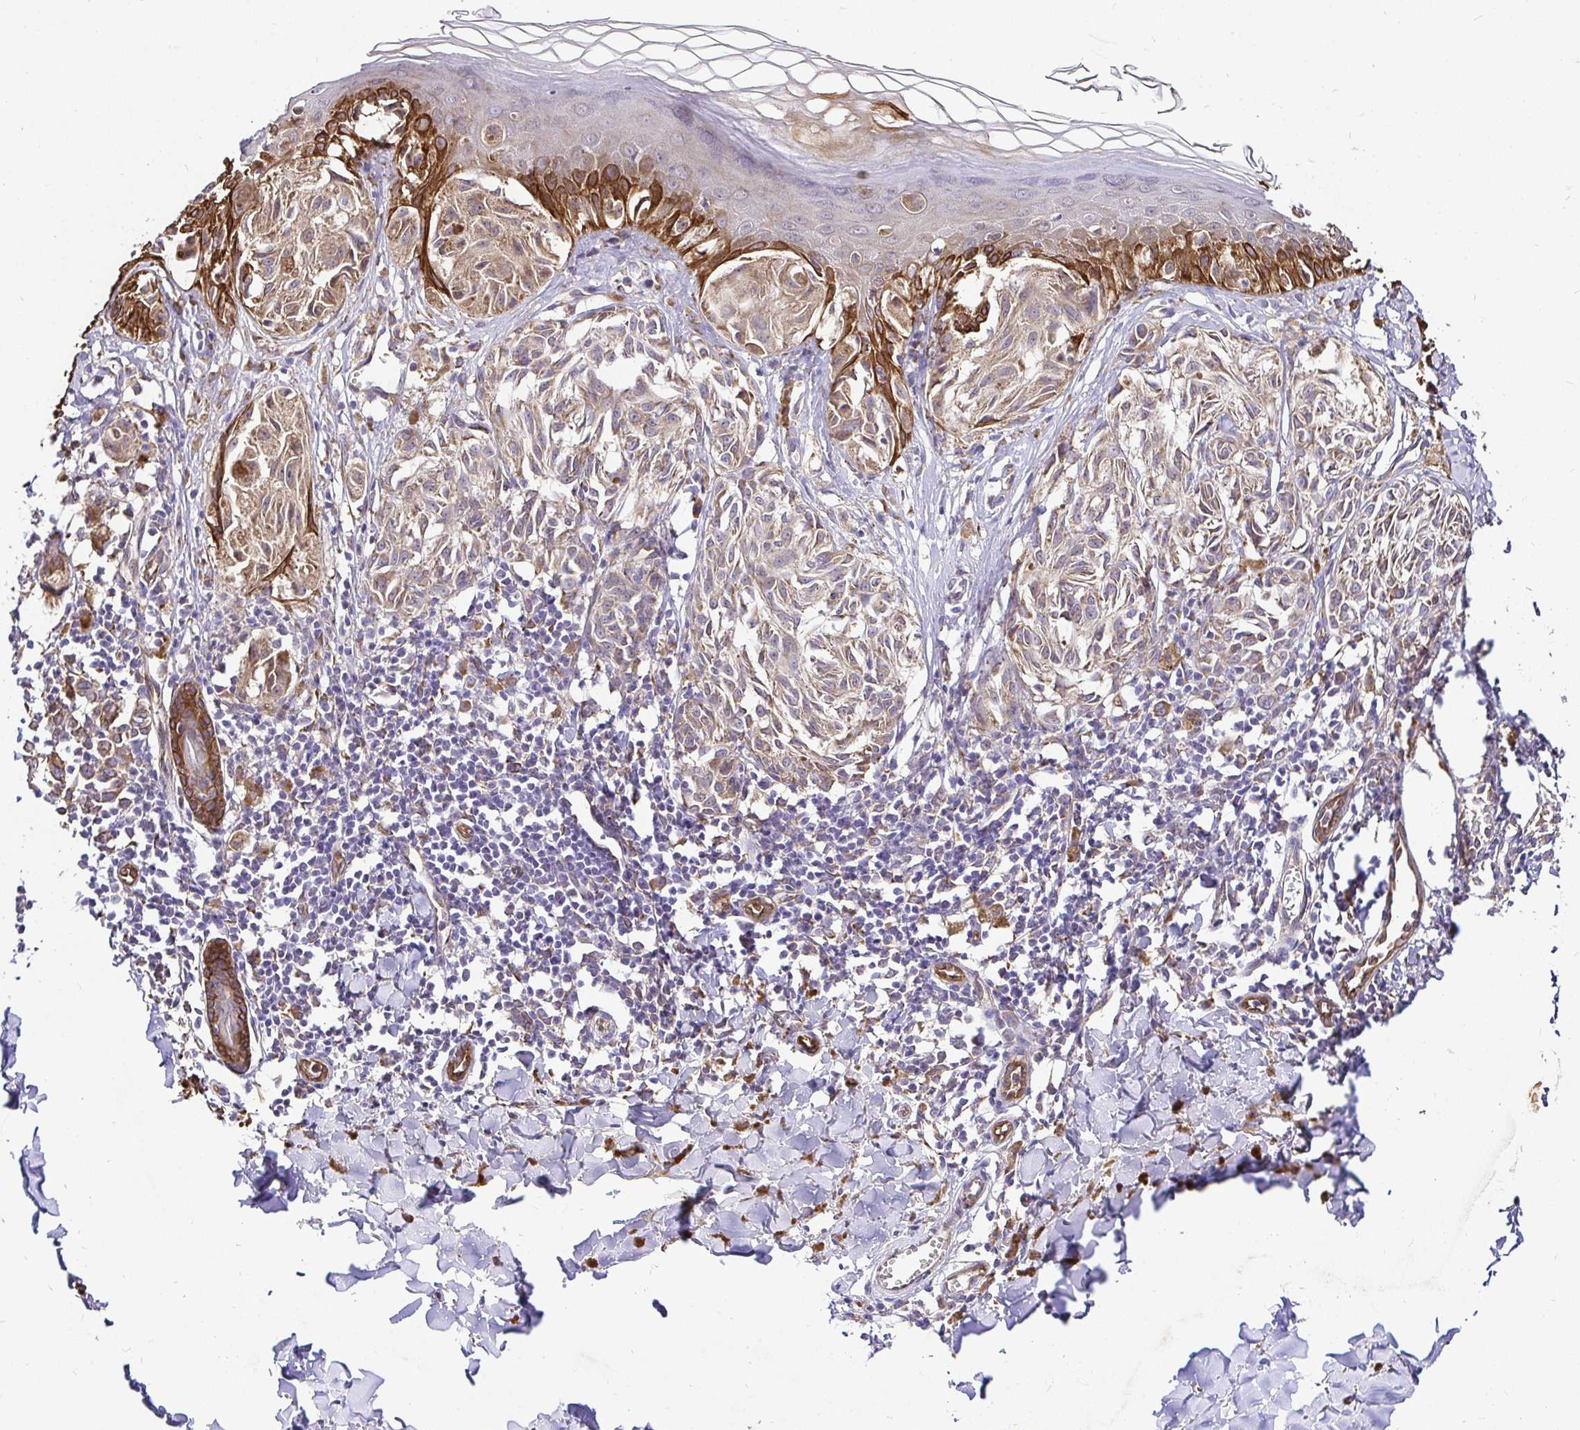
{"staining": {"intensity": "weak", "quantity": "25%-75%", "location": "cytoplasmic/membranous"}, "tissue": "melanoma", "cell_type": "Tumor cells", "image_type": "cancer", "snomed": [{"axis": "morphology", "description": "Malignant melanoma, NOS"}, {"axis": "topography", "description": "Skin"}], "caption": "A brown stain shows weak cytoplasmic/membranous expression of a protein in malignant melanoma tumor cells.", "gene": "CCDC122", "patient": {"sex": "female", "age": 38}}